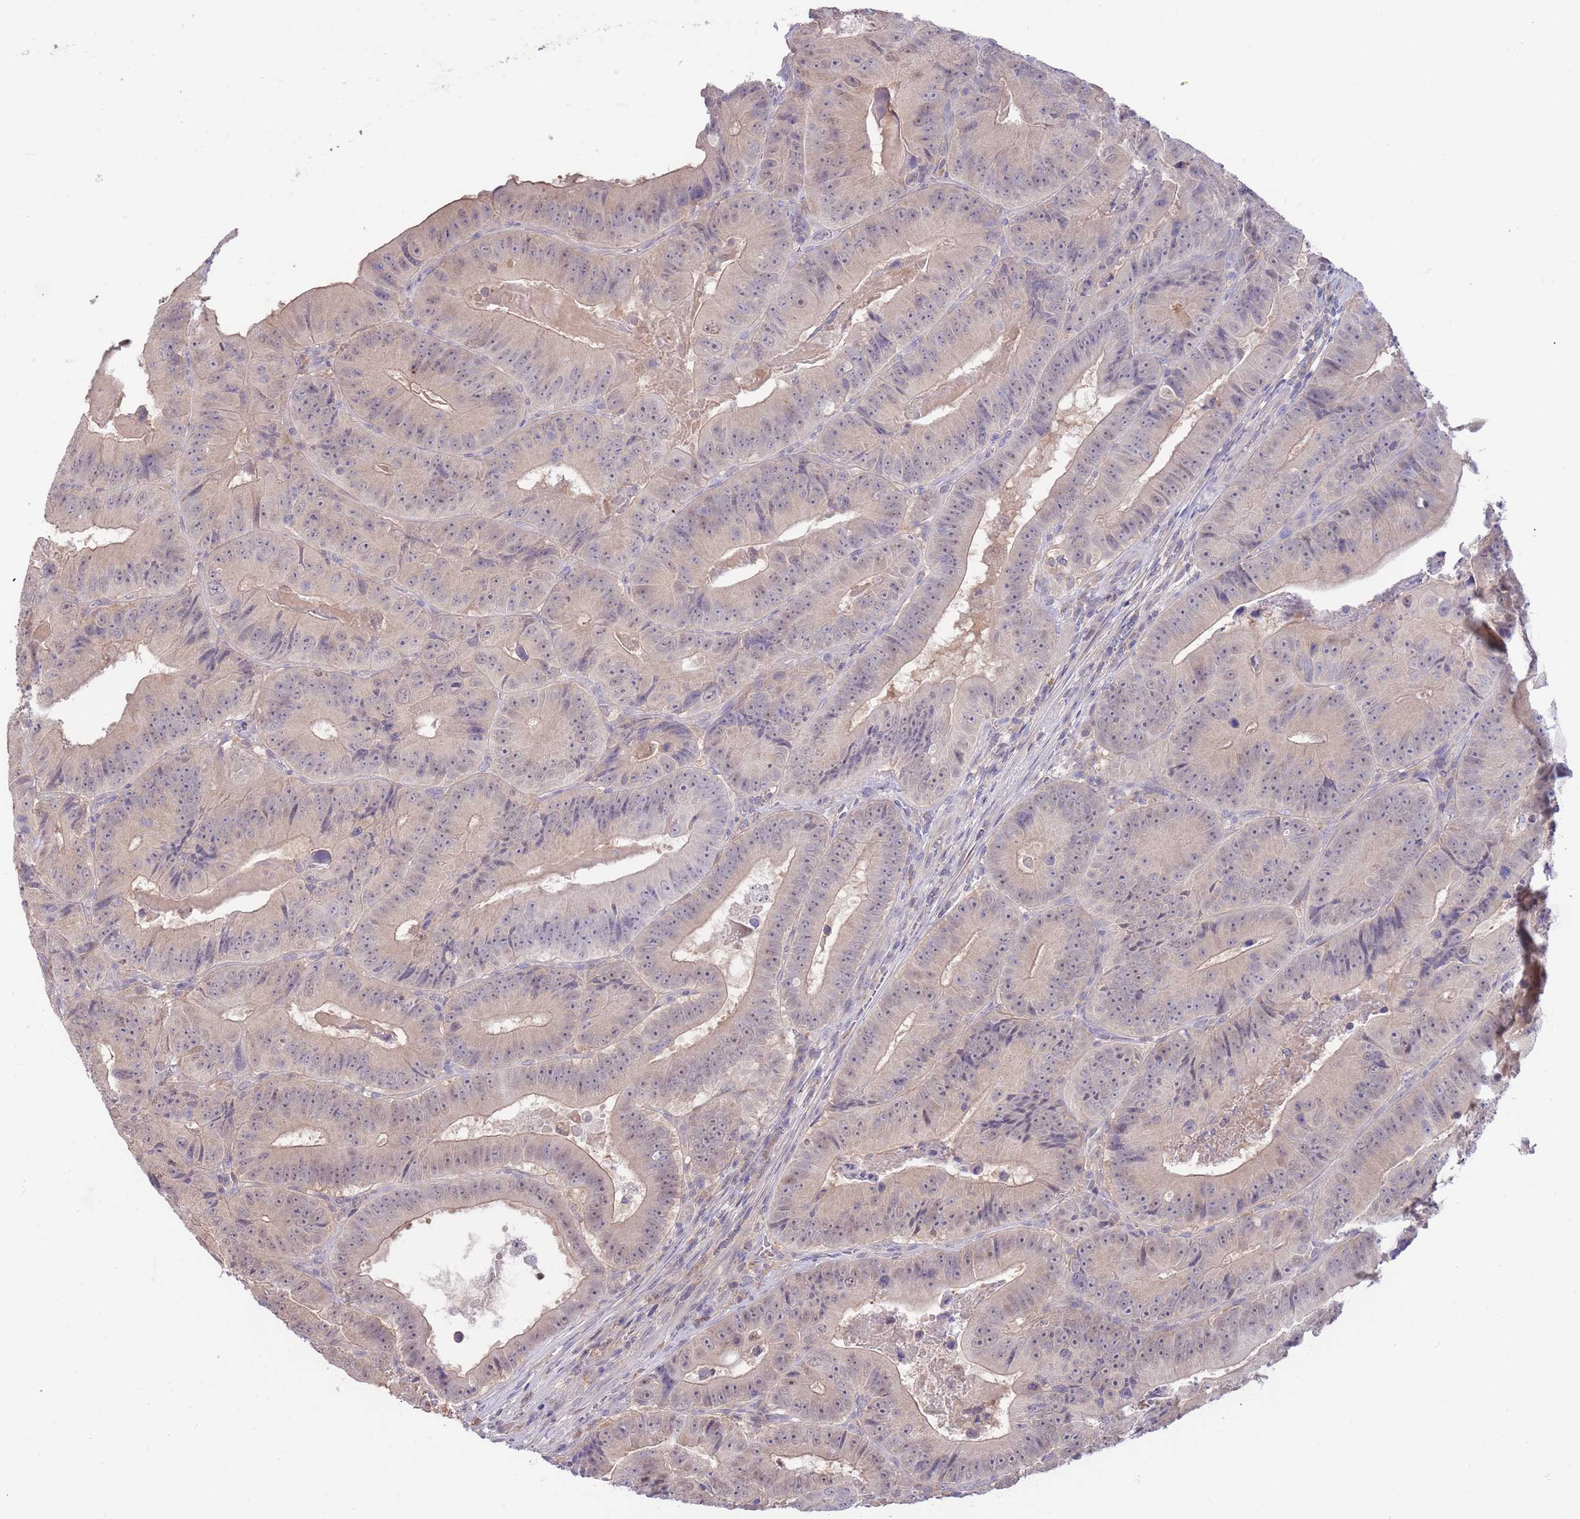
{"staining": {"intensity": "weak", "quantity": ">75%", "location": "cytoplasmic/membranous,nuclear"}, "tissue": "colorectal cancer", "cell_type": "Tumor cells", "image_type": "cancer", "snomed": [{"axis": "morphology", "description": "Adenocarcinoma, NOS"}, {"axis": "topography", "description": "Colon"}], "caption": "Colorectal adenocarcinoma was stained to show a protein in brown. There is low levels of weak cytoplasmic/membranous and nuclear positivity in approximately >75% of tumor cells.", "gene": "AP5S1", "patient": {"sex": "female", "age": 86}}